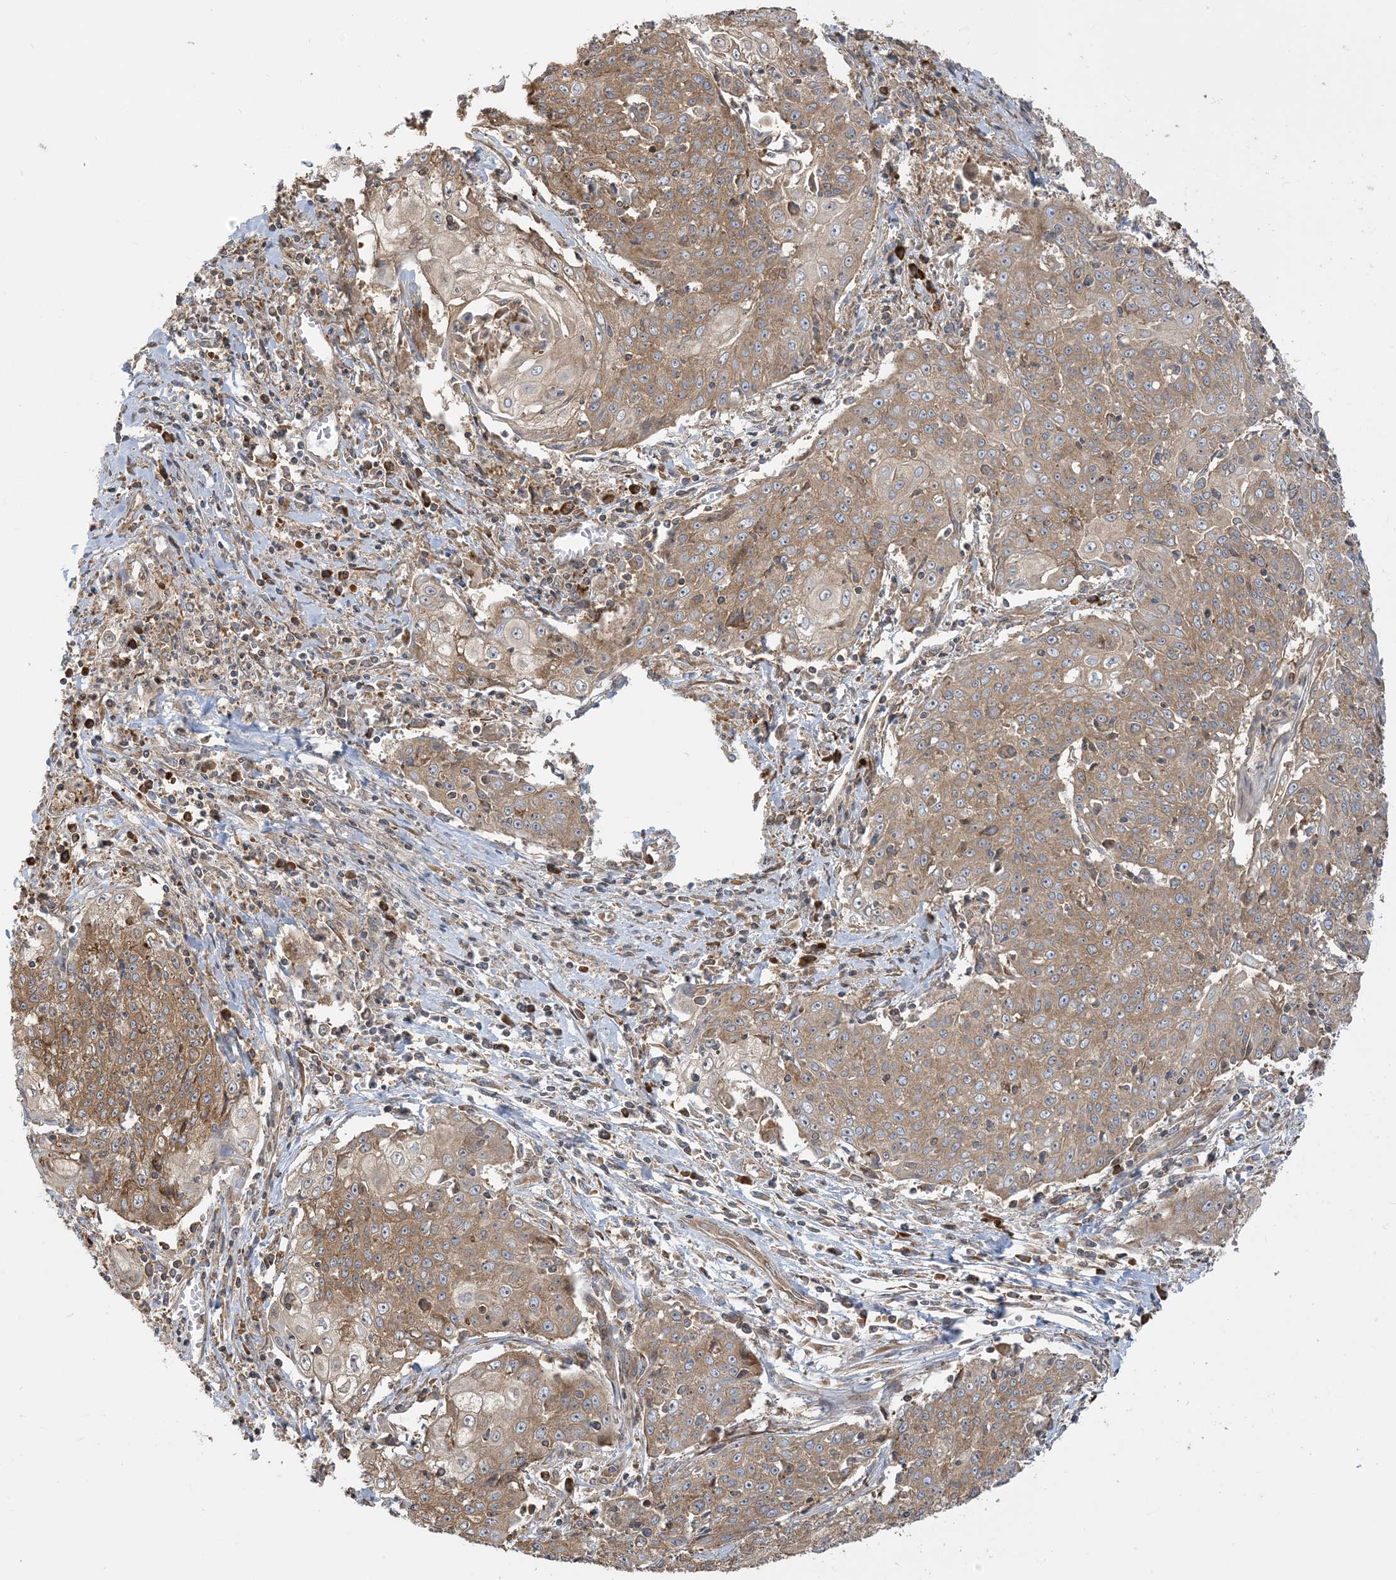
{"staining": {"intensity": "moderate", "quantity": ">75%", "location": "cytoplasmic/membranous"}, "tissue": "cervical cancer", "cell_type": "Tumor cells", "image_type": "cancer", "snomed": [{"axis": "morphology", "description": "Squamous cell carcinoma, NOS"}, {"axis": "topography", "description": "Cervix"}], "caption": "Brown immunohistochemical staining in human squamous cell carcinoma (cervical) shows moderate cytoplasmic/membranous expression in approximately >75% of tumor cells. (DAB (3,3'-diaminobenzidine) = brown stain, brightfield microscopy at high magnification).", "gene": "SRP72", "patient": {"sex": "female", "age": 48}}